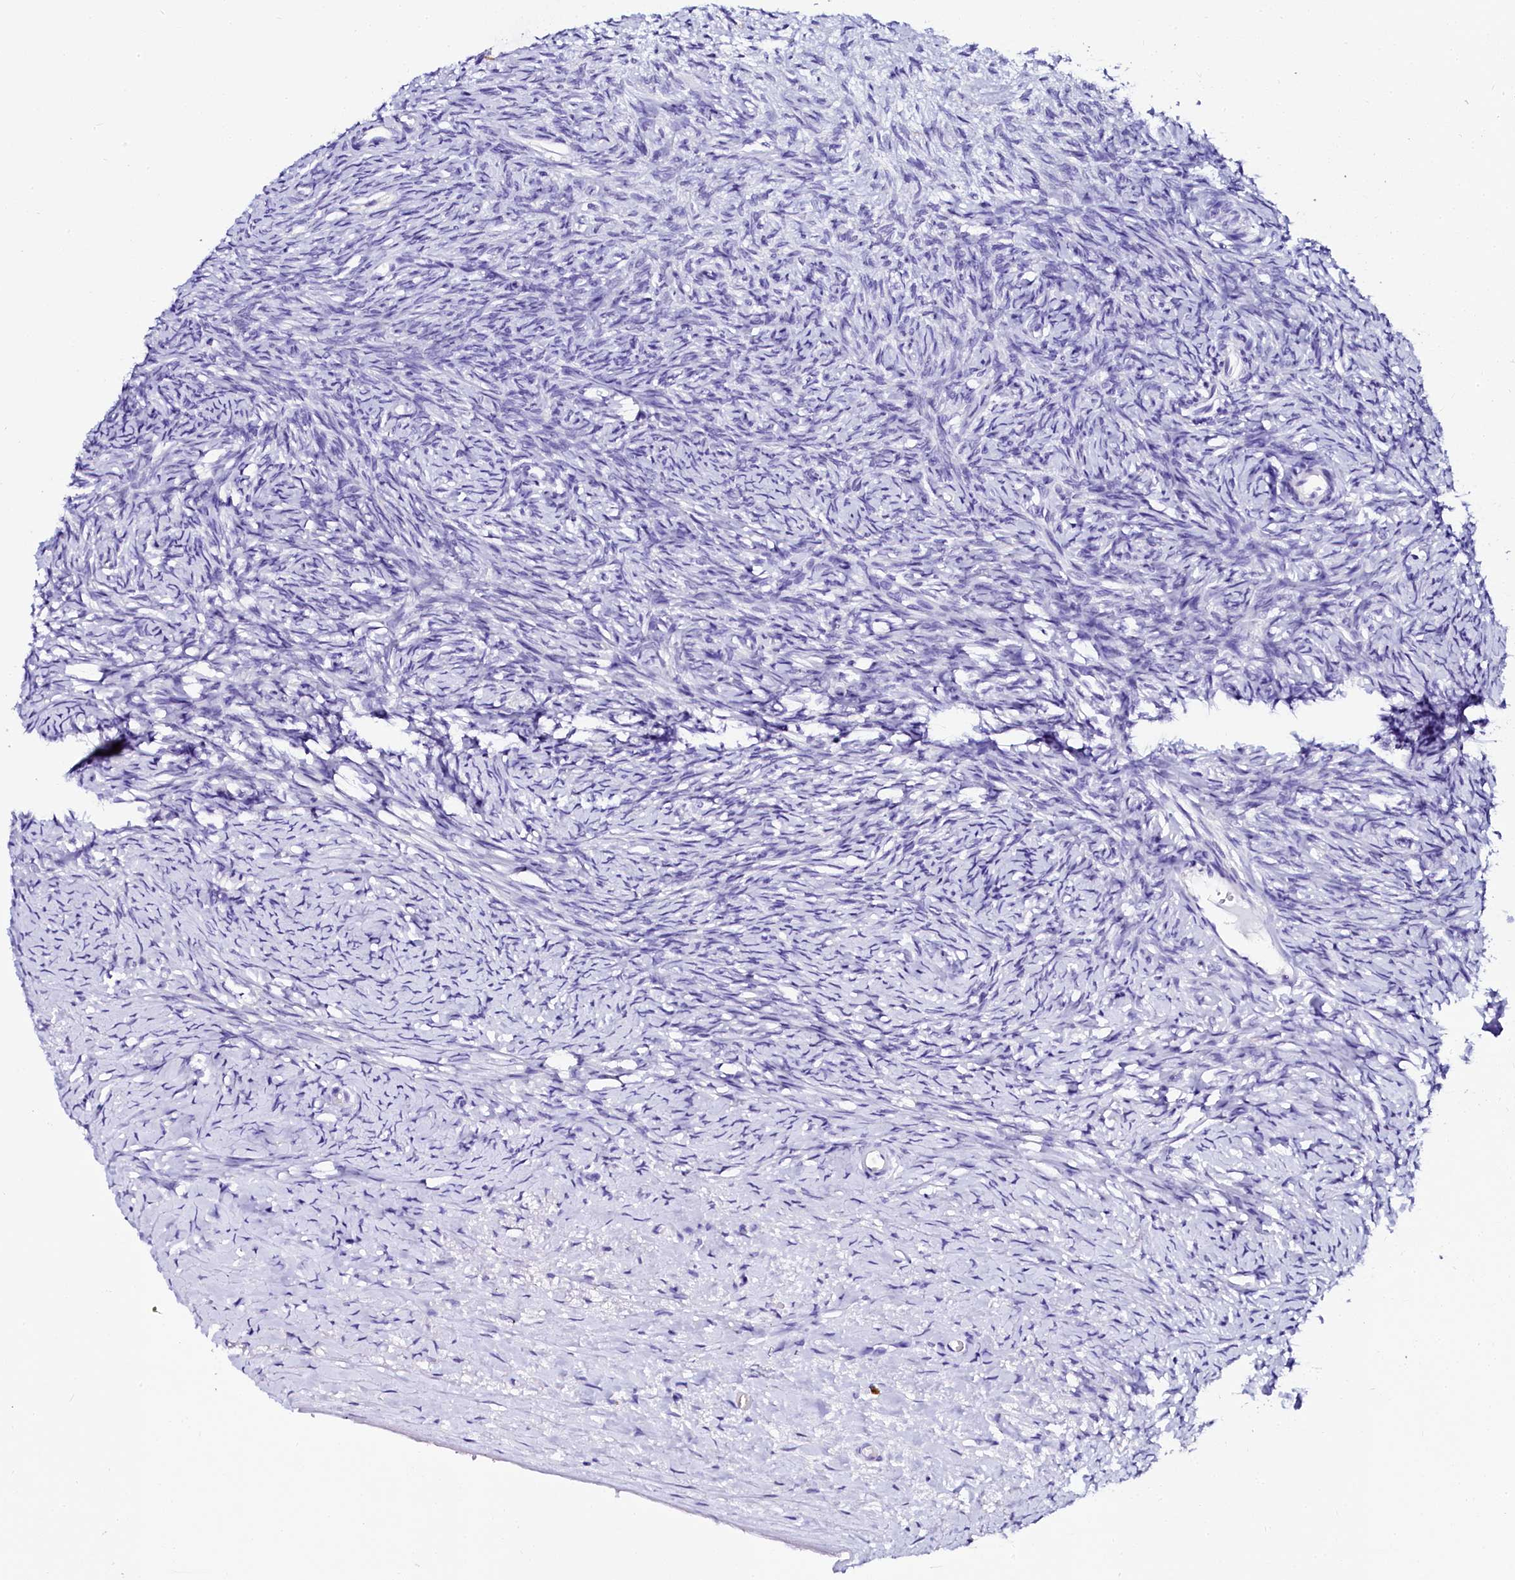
{"staining": {"intensity": "negative", "quantity": "none", "location": "none"}, "tissue": "ovary", "cell_type": "Follicle cells", "image_type": "normal", "snomed": [{"axis": "morphology", "description": "Normal tissue, NOS"}, {"axis": "morphology", "description": "Developmental malformation"}, {"axis": "topography", "description": "Ovary"}], "caption": "An image of ovary stained for a protein exhibits no brown staining in follicle cells. (Brightfield microscopy of DAB (3,3'-diaminobenzidine) immunohistochemistry at high magnification).", "gene": "SORD", "patient": {"sex": "female", "age": 39}}